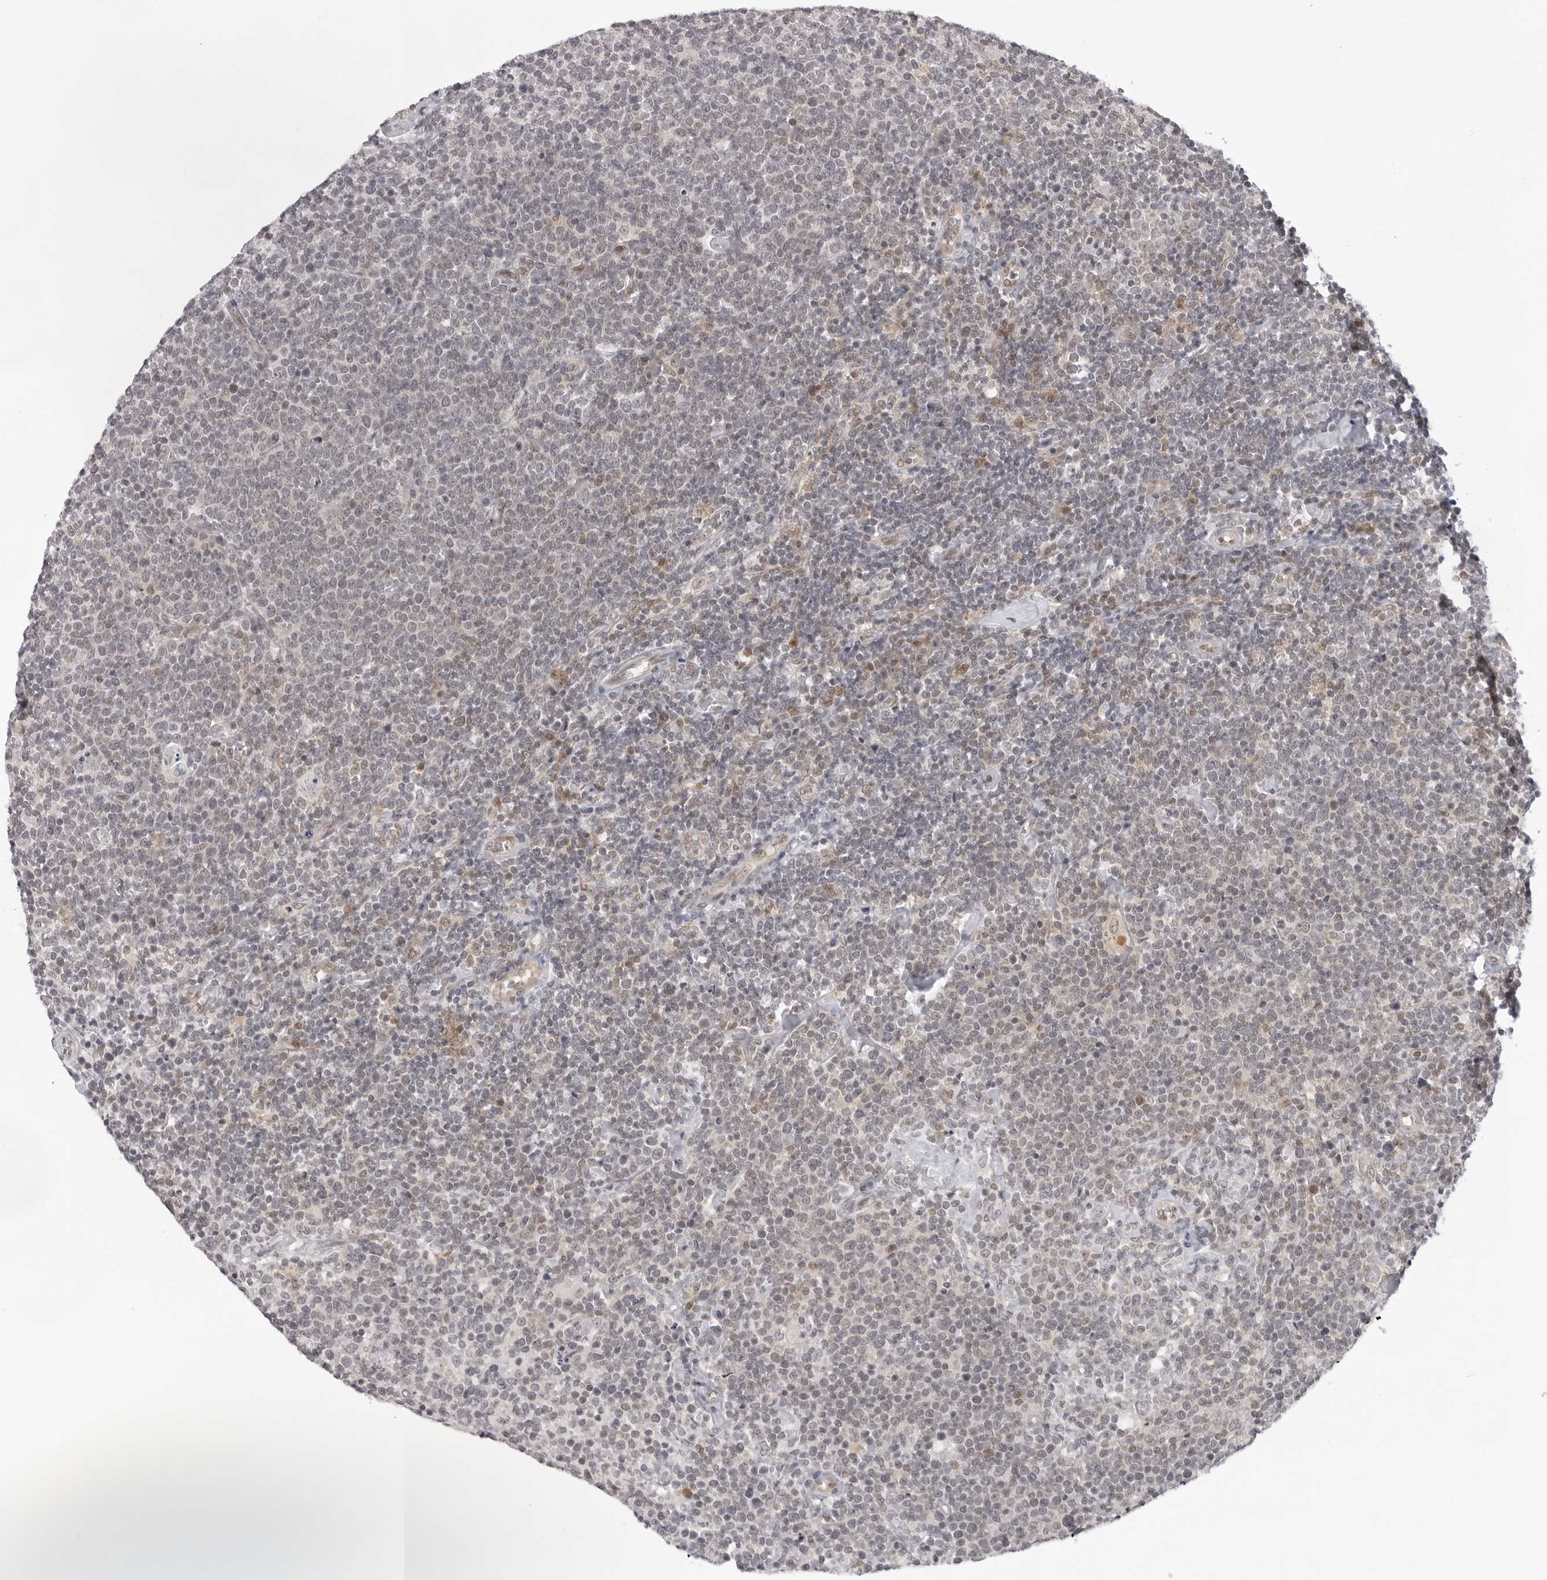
{"staining": {"intensity": "negative", "quantity": "none", "location": "none"}, "tissue": "lymphoma", "cell_type": "Tumor cells", "image_type": "cancer", "snomed": [{"axis": "morphology", "description": "Malignant lymphoma, non-Hodgkin's type, High grade"}, {"axis": "topography", "description": "Lymph node"}], "caption": "Immunohistochemical staining of human high-grade malignant lymphoma, non-Hodgkin's type exhibits no significant expression in tumor cells.", "gene": "CASP7", "patient": {"sex": "male", "age": 61}}